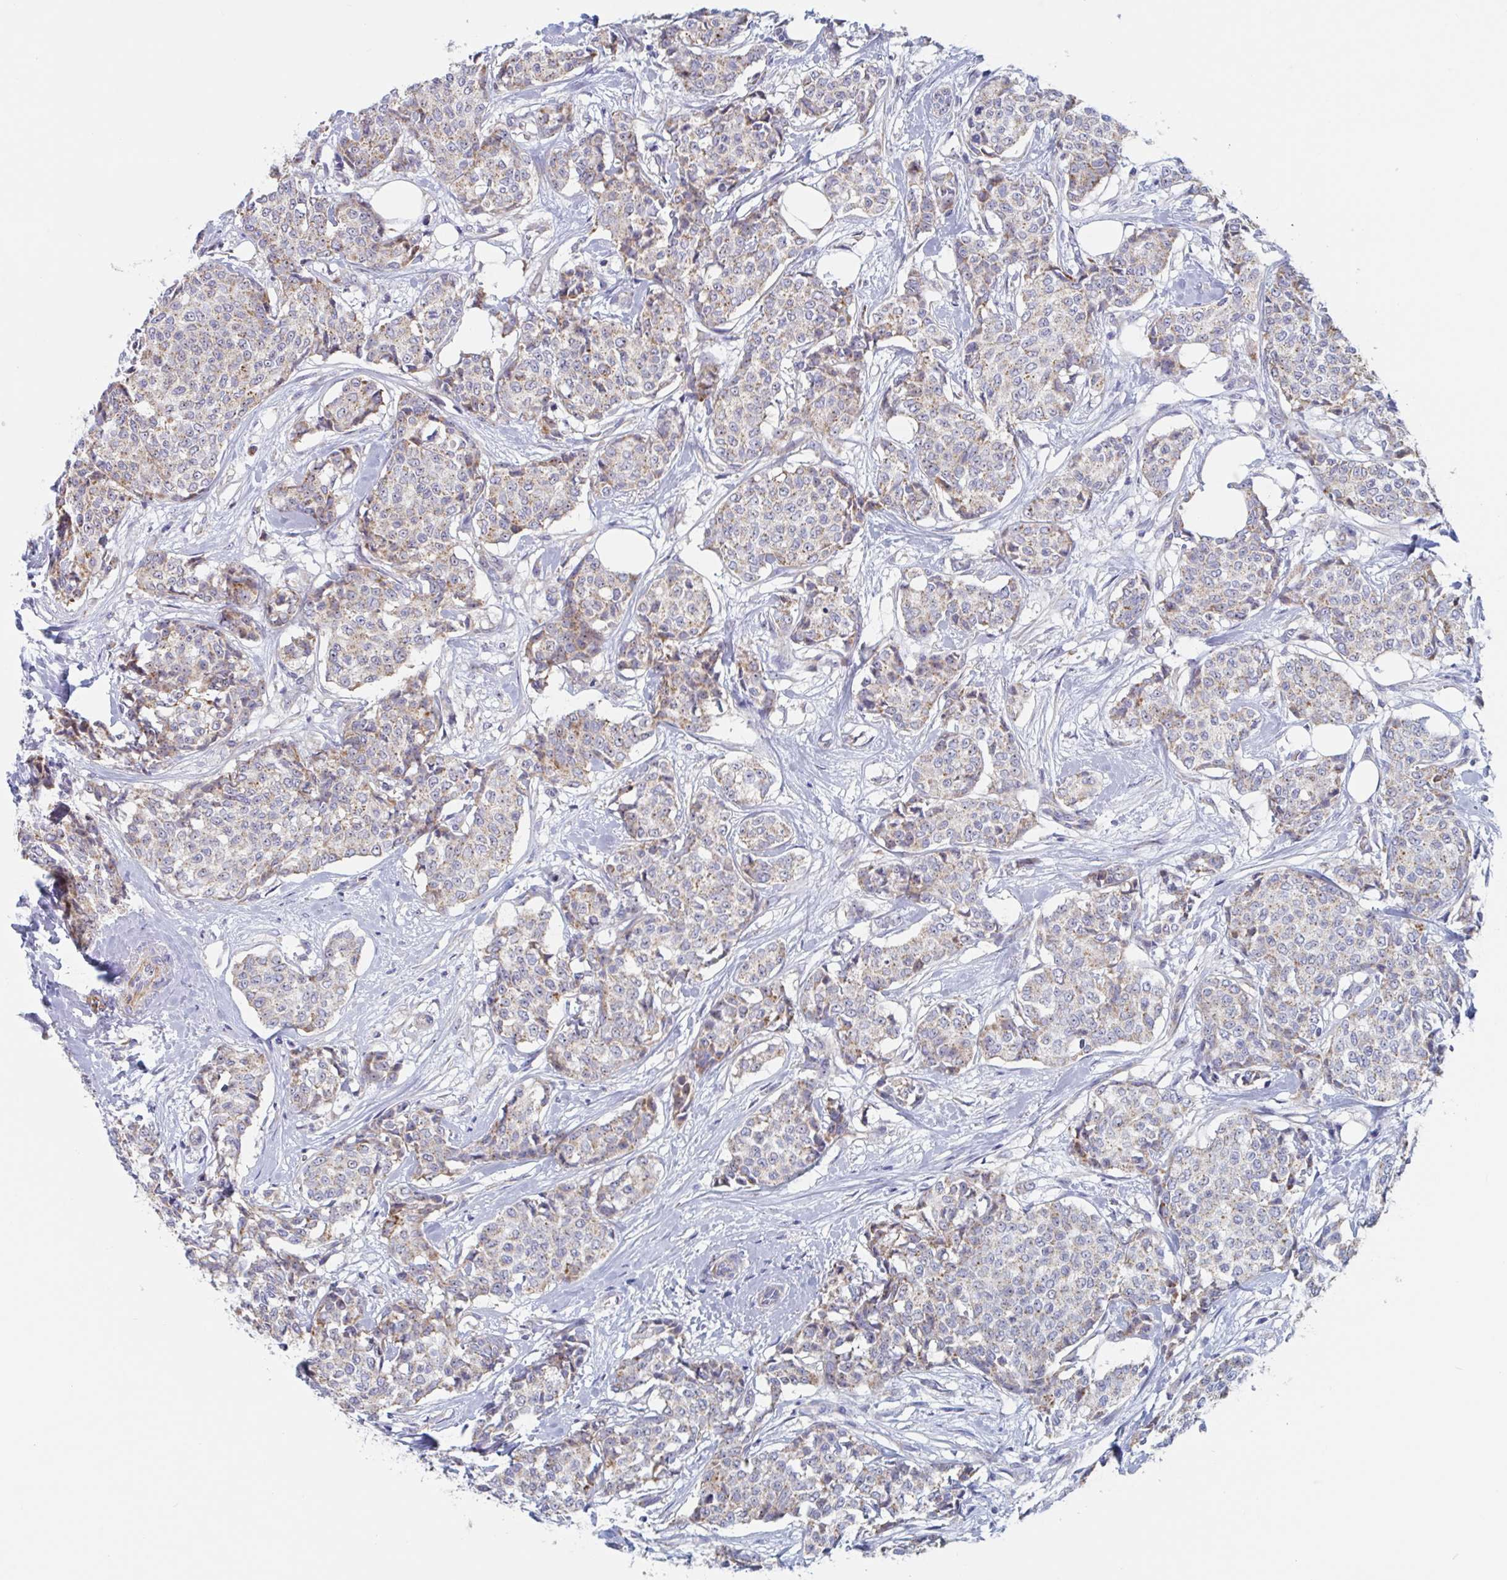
{"staining": {"intensity": "weak", "quantity": "25%-75%", "location": "cytoplasmic/membranous"}, "tissue": "breast cancer", "cell_type": "Tumor cells", "image_type": "cancer", "snomed": [{"axis": "morphology", "description": "Duct carcinoma"}, {"axis": "topography", "description": "Breast"}], "caption": "Intraductal carcinoma (breast) was stained to show a protein in brown. There is low levels of weak cytoplasmic/membranous staining in about 25%-75% of tumor cells.", "gene": "MRPL53", "patient": {"sex": "female", "age": 91}}